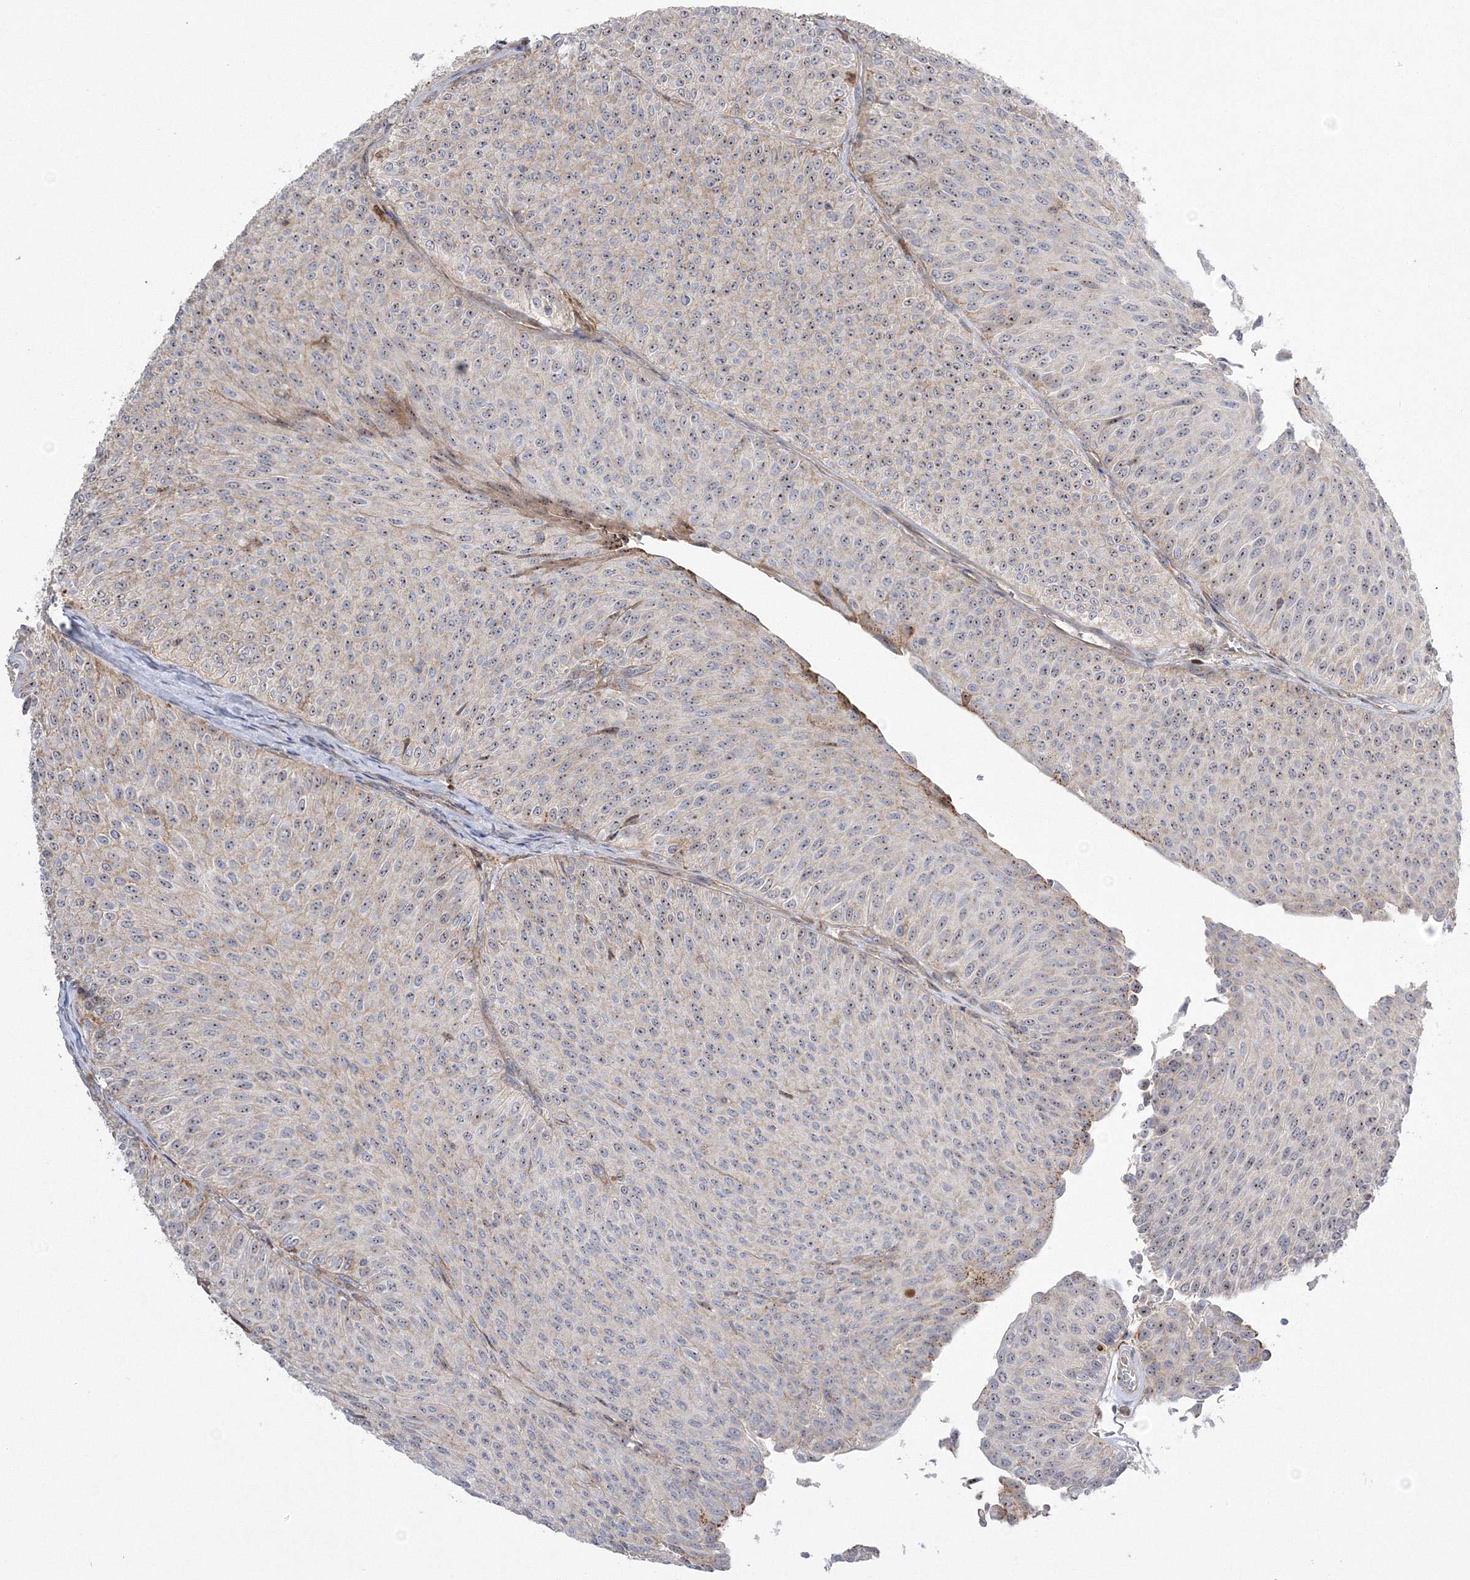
{"staining": {"intensity": "weak", "quantity": "25%-75%", "location": "nuclear"}, "tissue": "urothelial cancer", "cell_type": "Tumor cells", "image_type": "cancer", "snomed": [{"axis": "morphology", "description": "Urothelial carcinoma, Low grade"}, {"axis": "topography", "description": "Urinary bladder"}], "caption": "DAB immunohistochemical staining of urothelial carcinoma (low-grade) displays weak nuclear protein expression in about 25%-75% of tumor cells.", "gene": "NPM3", "patient": {"sex": "male", "age": 78}}